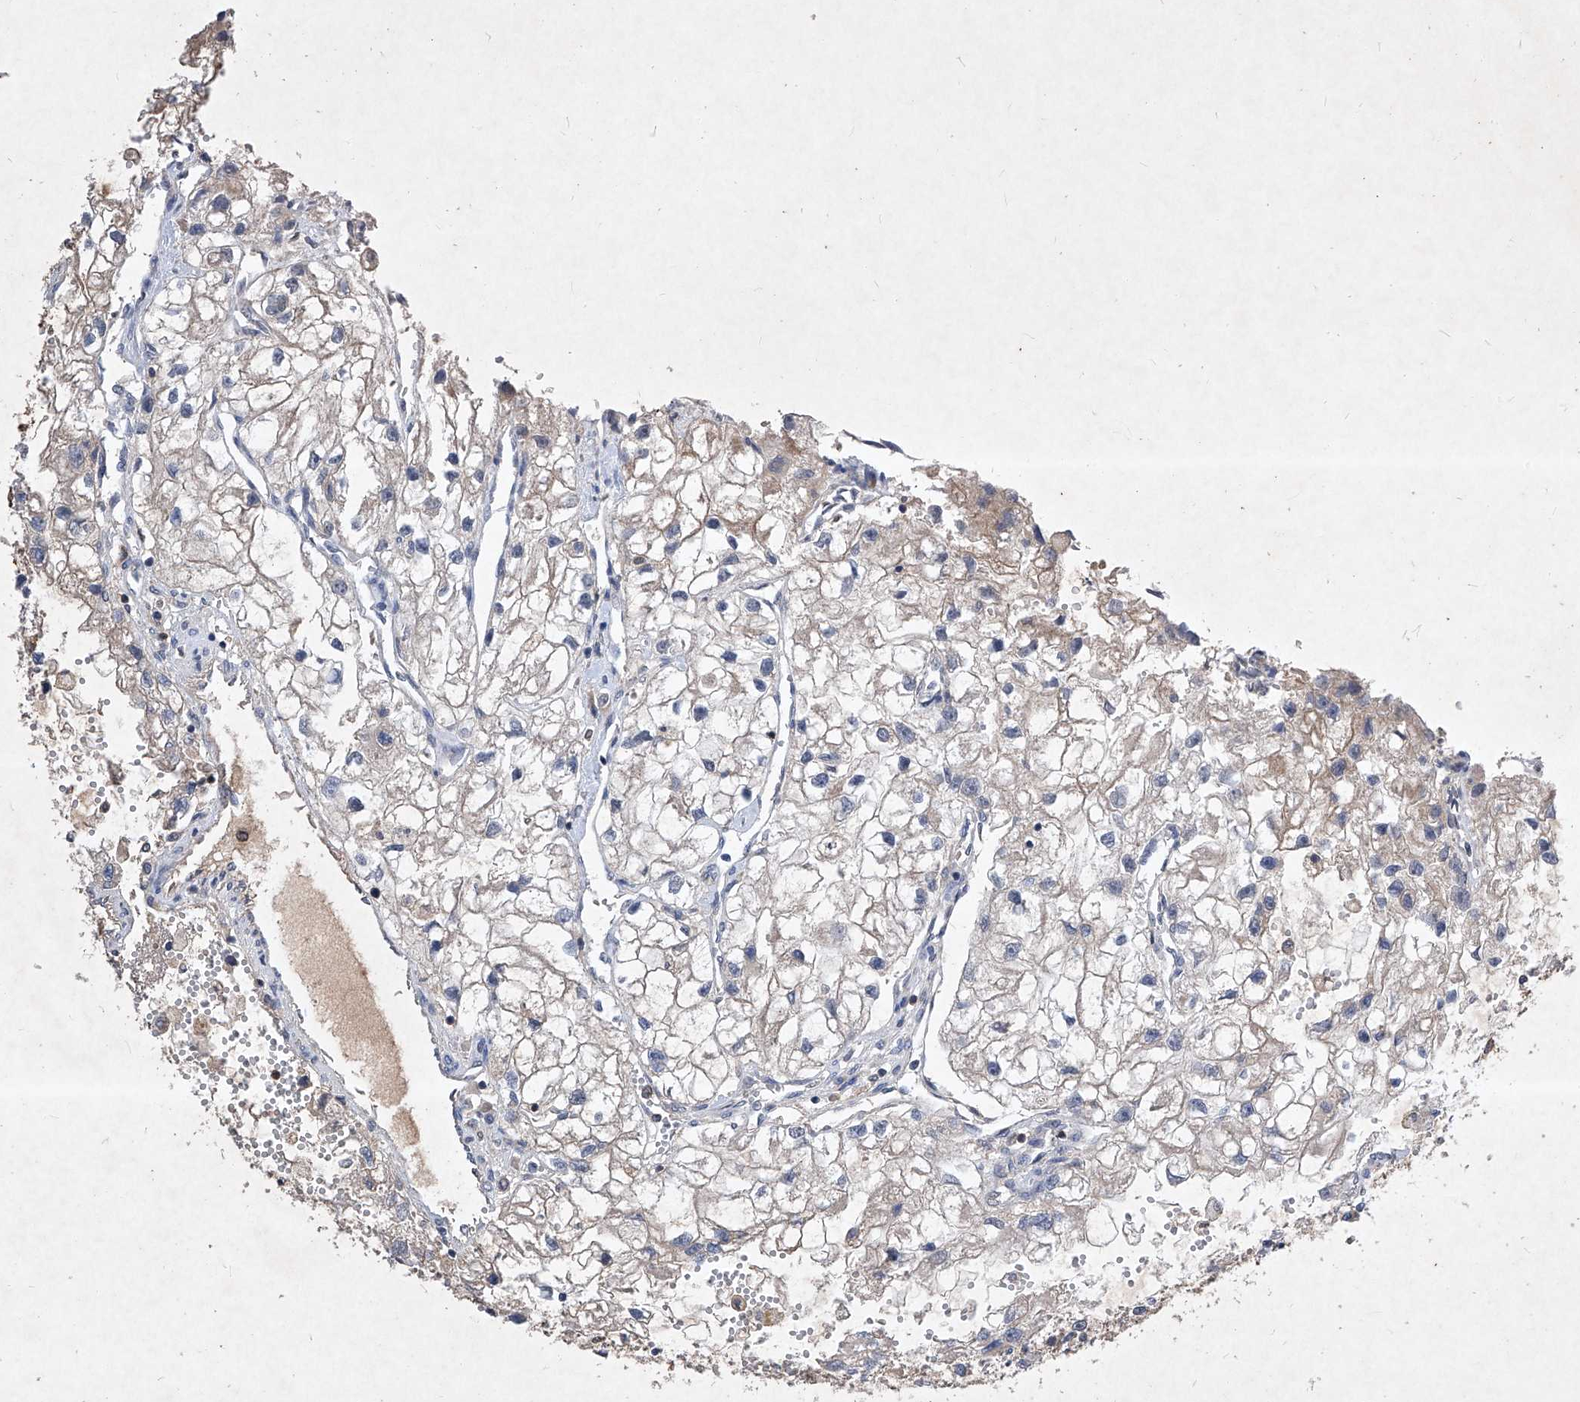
{"staining": {"intensity": "negative", "quantity": "none", "location": "none"}, "tissue": "renal cancer", "cell_type": "Tumor cells", "image_type": "cancer", "snomed": [{"axis": "morphology", "description": "Adenocarcinoma, NOS"}, {"axis": "topography", "description": "Kidney"}], "caption": "Tumor cells are negative for protein expression in human renal cancer.", "gene": "SYNGR1", "patient": {"sex": "female", "age": 70}}